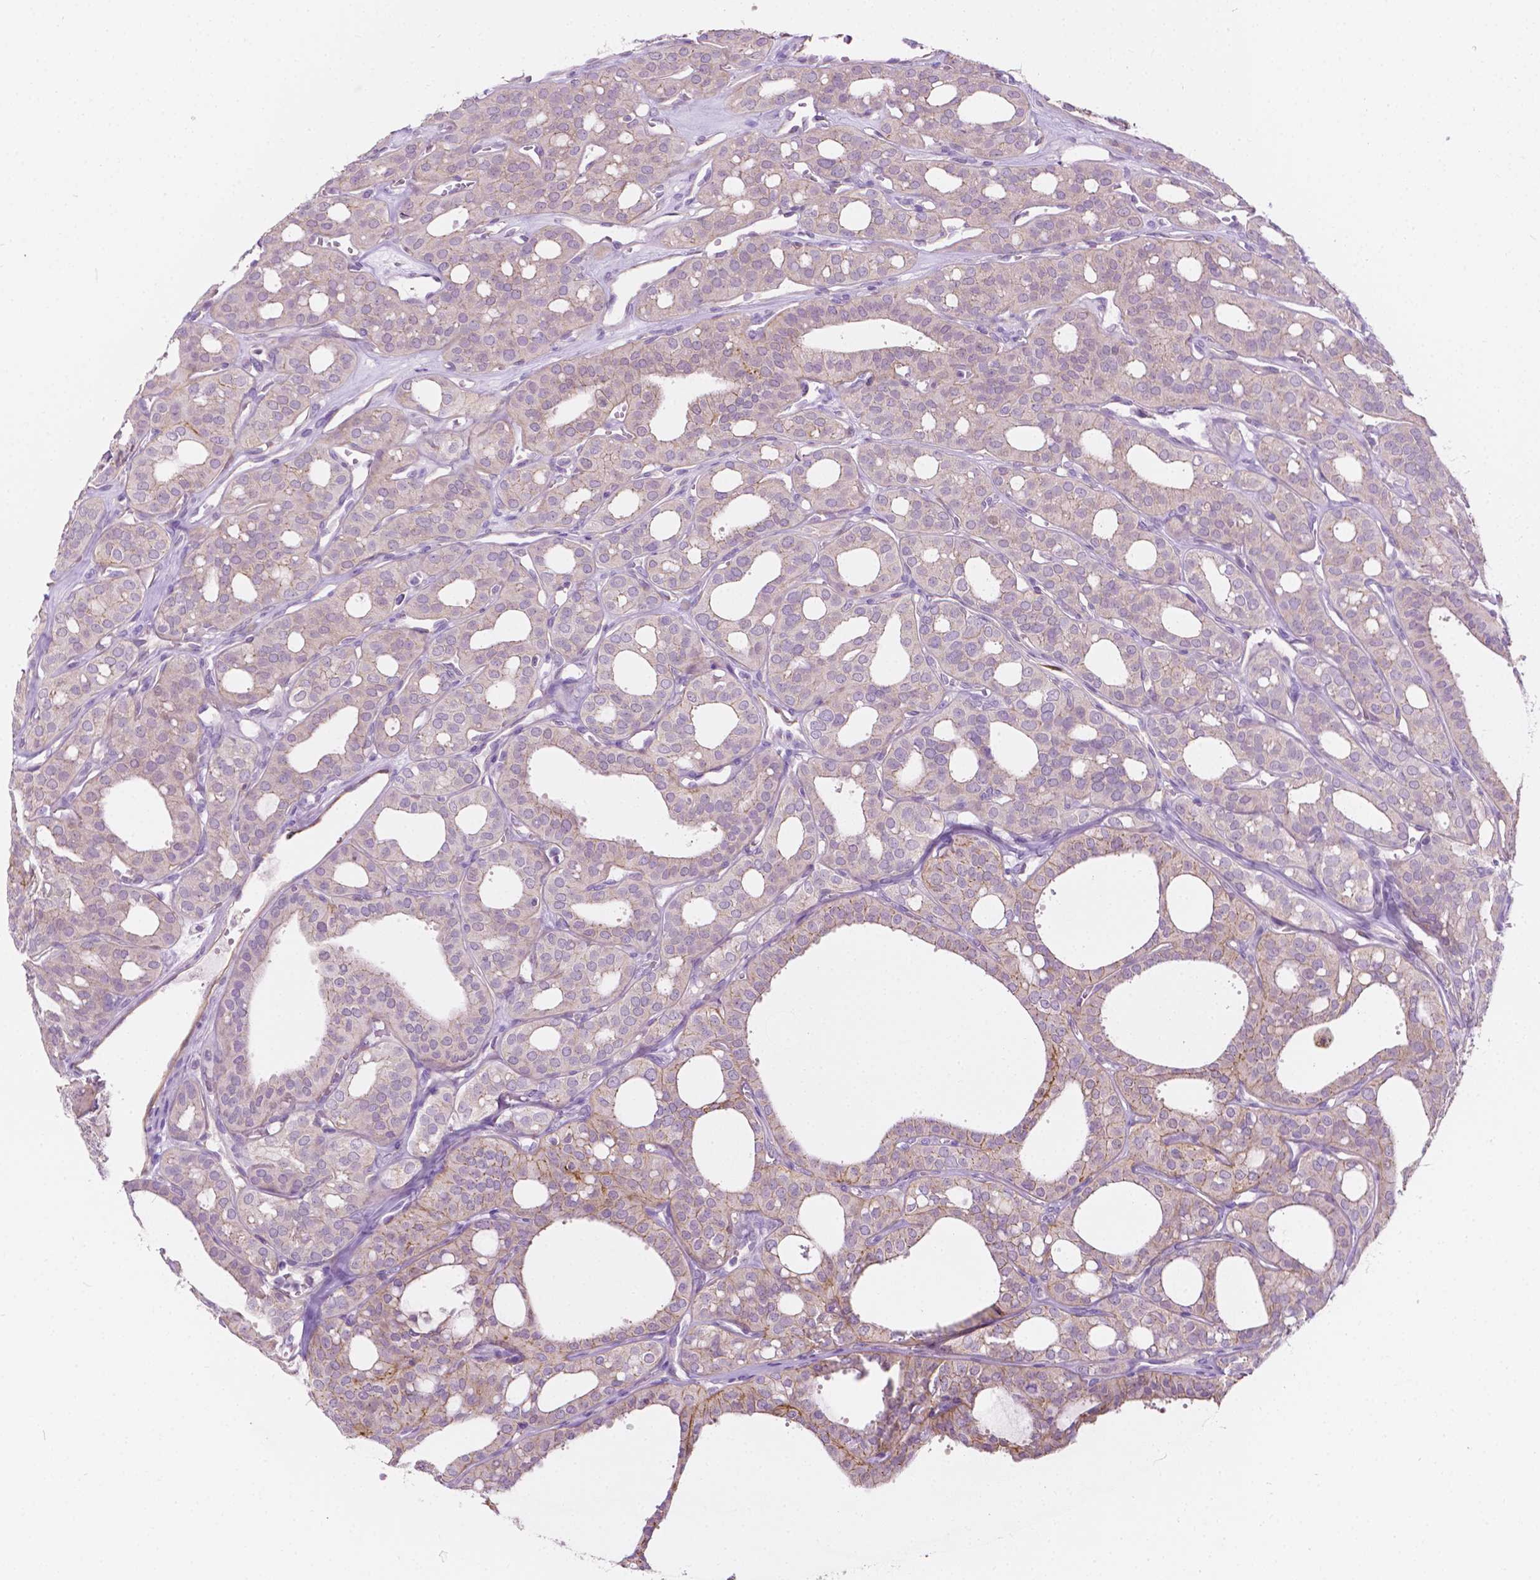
{"staining": {"intensity": "weak", "quantity": "<25%", "location": "cytoplasmic/membranous"}, "tissue": "thyroid cancer", "cell_type": "Tumor cells", "image_type": "cancer", "snomed": [{"axis": "morphology", "description": "Follicular adenoma carcinoma, NOS"}, {"axis": "topography", "description": "Thyroid gland"}], "caption": "Tumor cells are negative for protein expression in human thyroid cancer (follicular adenoma carcinoma). Brightfield microscopy of immunohistochemistry stained with DAB (3,3'-diaminobenzidine) (brown) and hematoxylin (blue), captured at high magnification.", "gene": "NOS1AP", "patient": {"sex": "male", "age": 75}}